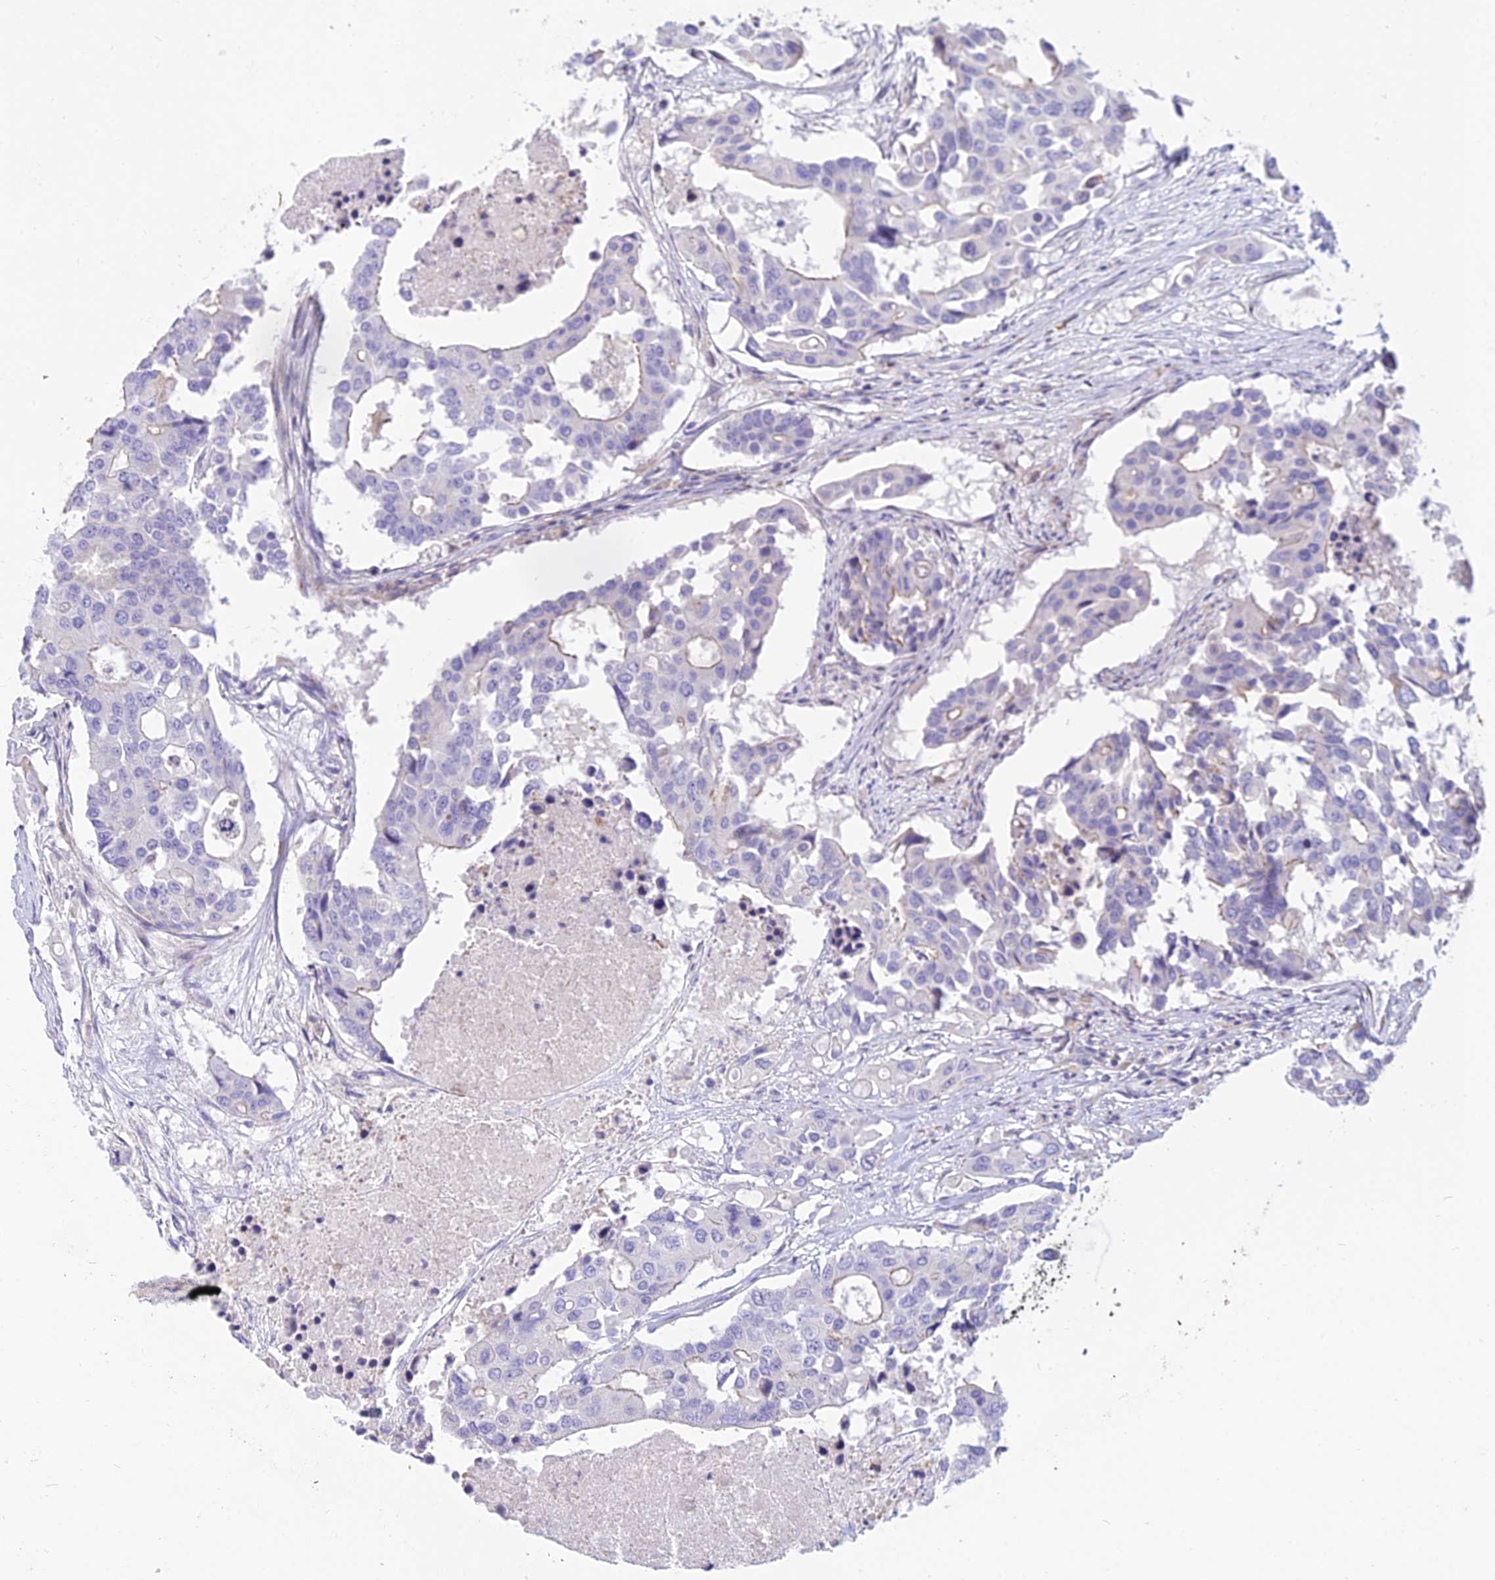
{"staining": {"intensity": "negative", "quantity": "none", "location": "none"}, "tissue": "colorectal cancer", "cell_type": "Tumor cells", "image_type": "cancer", "snomed": [{"axis": "morphology", "description": "Adenocarcinoma, NOS"}, {"axis": "topography", "description": "Colon"}], "caption": "DAB immunohistochemical staining of colorectal cancer (adenocarcinoma) reveals no significant positivity in tumor cells.", "gene": "SMIM24", "patient": {"sex": "male", "age": 77}}